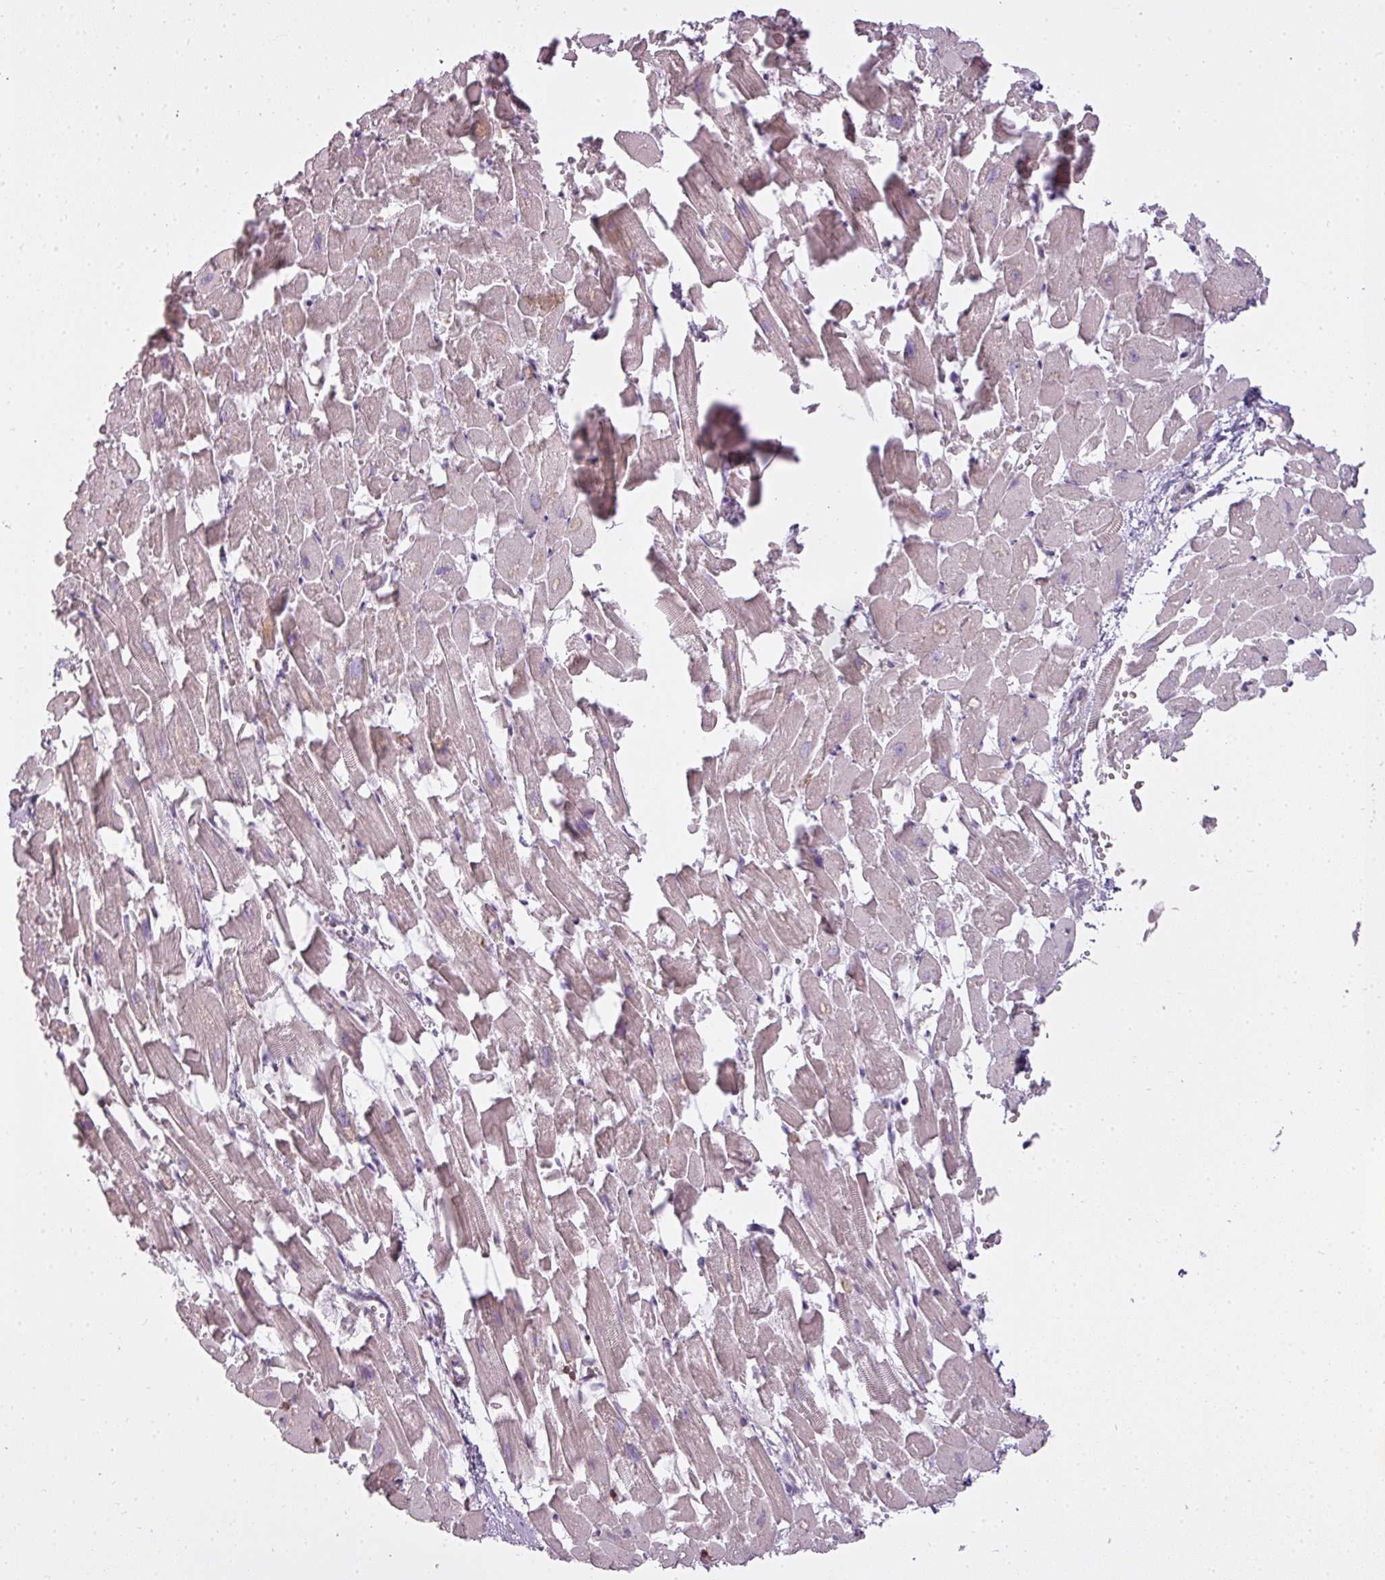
{"staining": {"intensity": "weak", "quantity": "<25%", "location": "cytoplasmic/membranous"}, "tissue": "heart muscle", "cell_type": "Cardiomyocytes", "image_type": "normal", "snomed": [{"axis": "morphology", "description": "Normal tissue, NOS"}, {"axis": "topography", "description": "Heart"}], "caption": "A histopathology image of heart muscle stained for a protein demonstrates no brown staining in cardiomyocytes.", "gene": "STK4", "patient": {"sex": "female", "age": 64}}